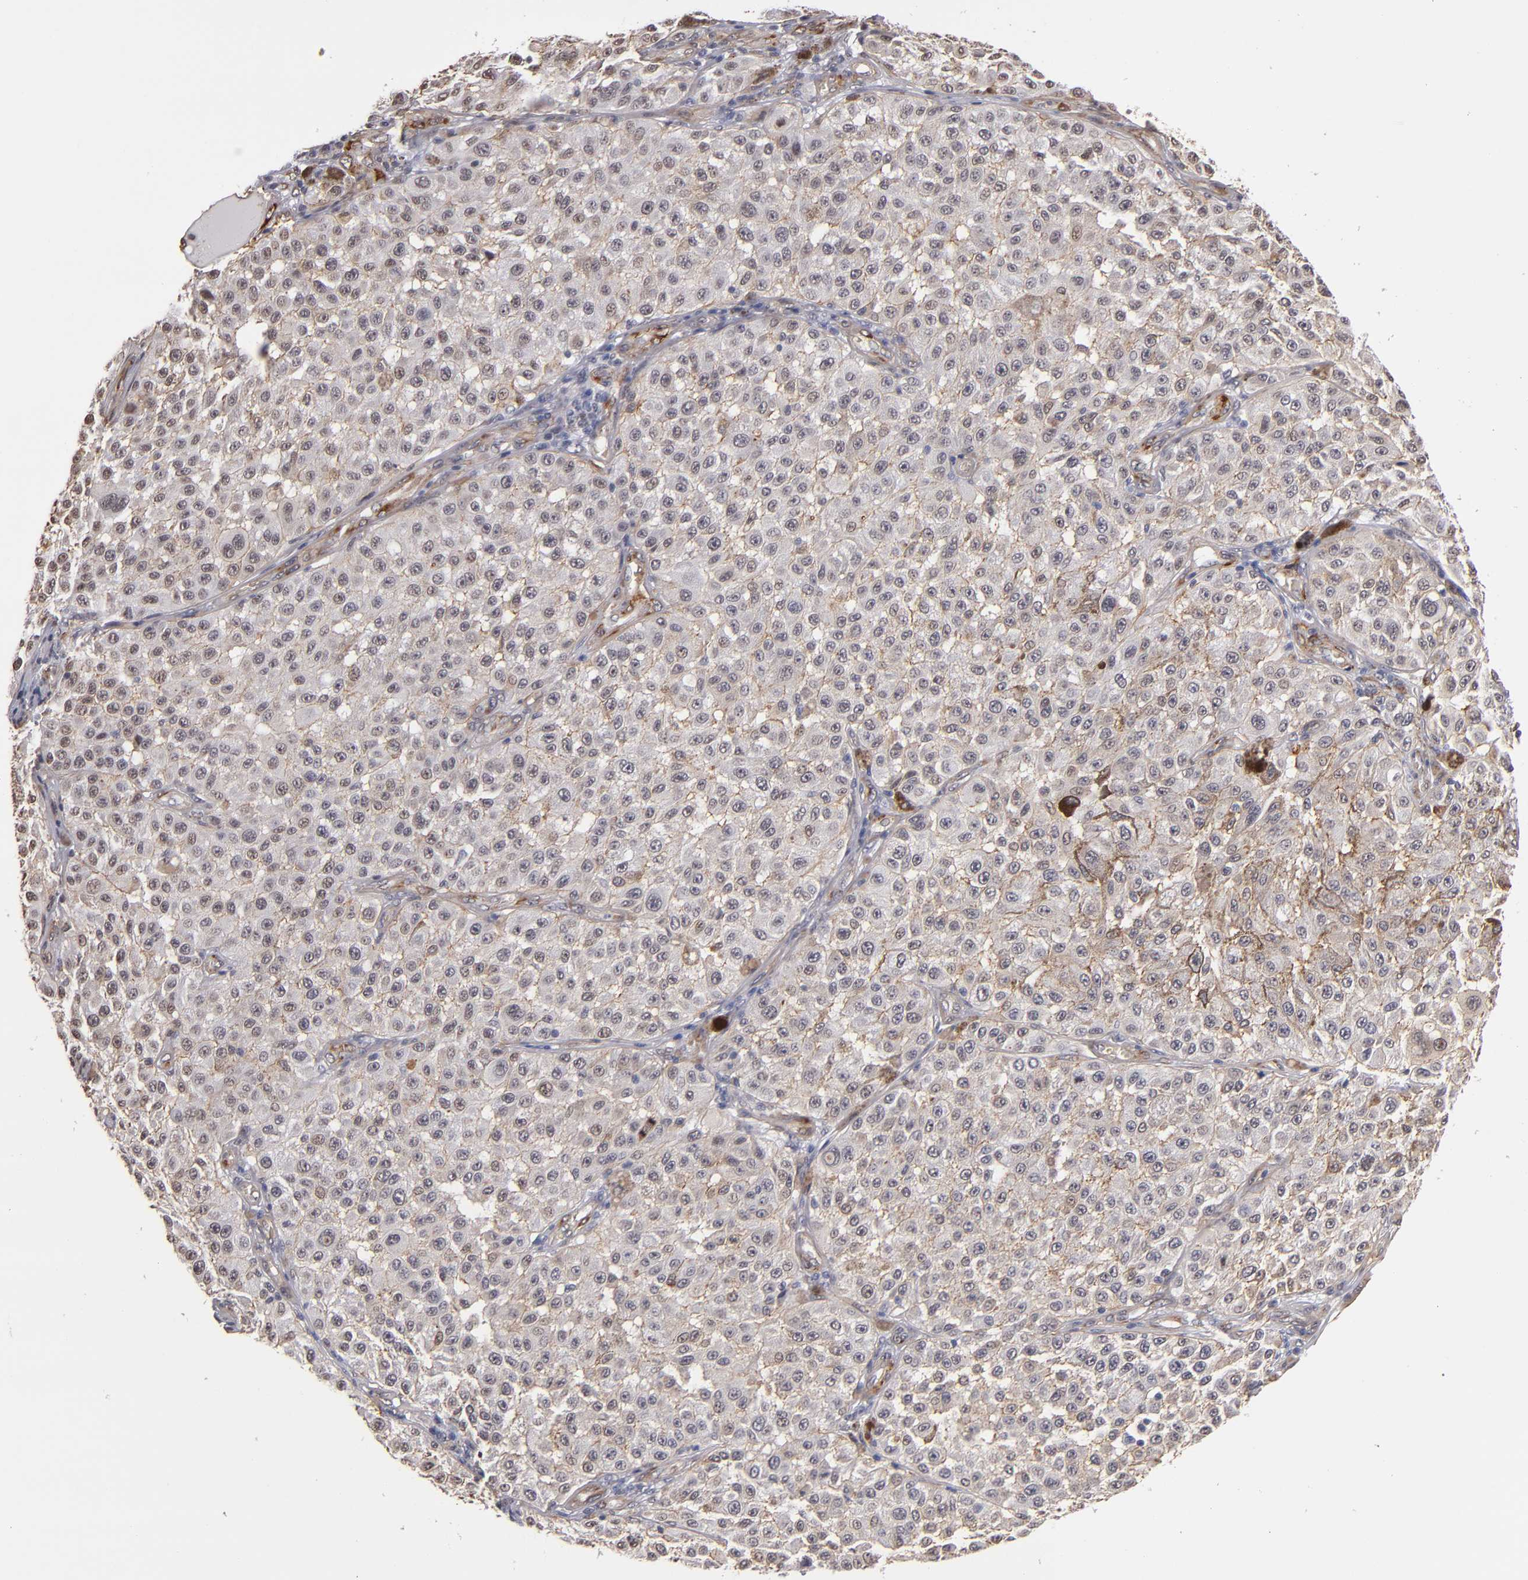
{"staining": {"intensity": "weak", "quantity": ">75%", "location": "cytoplasmic/membranous,nuclear"}, "tissue": "melanoma", "cell_type": "Tumor cells", "image_type": "cancer", "snomed": [{"axis": "morphology", "description": "Malignant melanoma, NOS"}, {"axis": "topography", "description": "Skin"}], "caption": "The histopathology image exhibits staining of malignant melanoma, revealing weak cytoplasmic/membranous and nuclear protein positivity (brown color) within tumor cells. (Stains: DAB (3,3'-diaminobenzidine) in brown, nuclei in blue, Microscopy: brightfield microscopy at high magnification).", "gene": "LAMC1", "patient": {"sex": "female", "age": 64}}